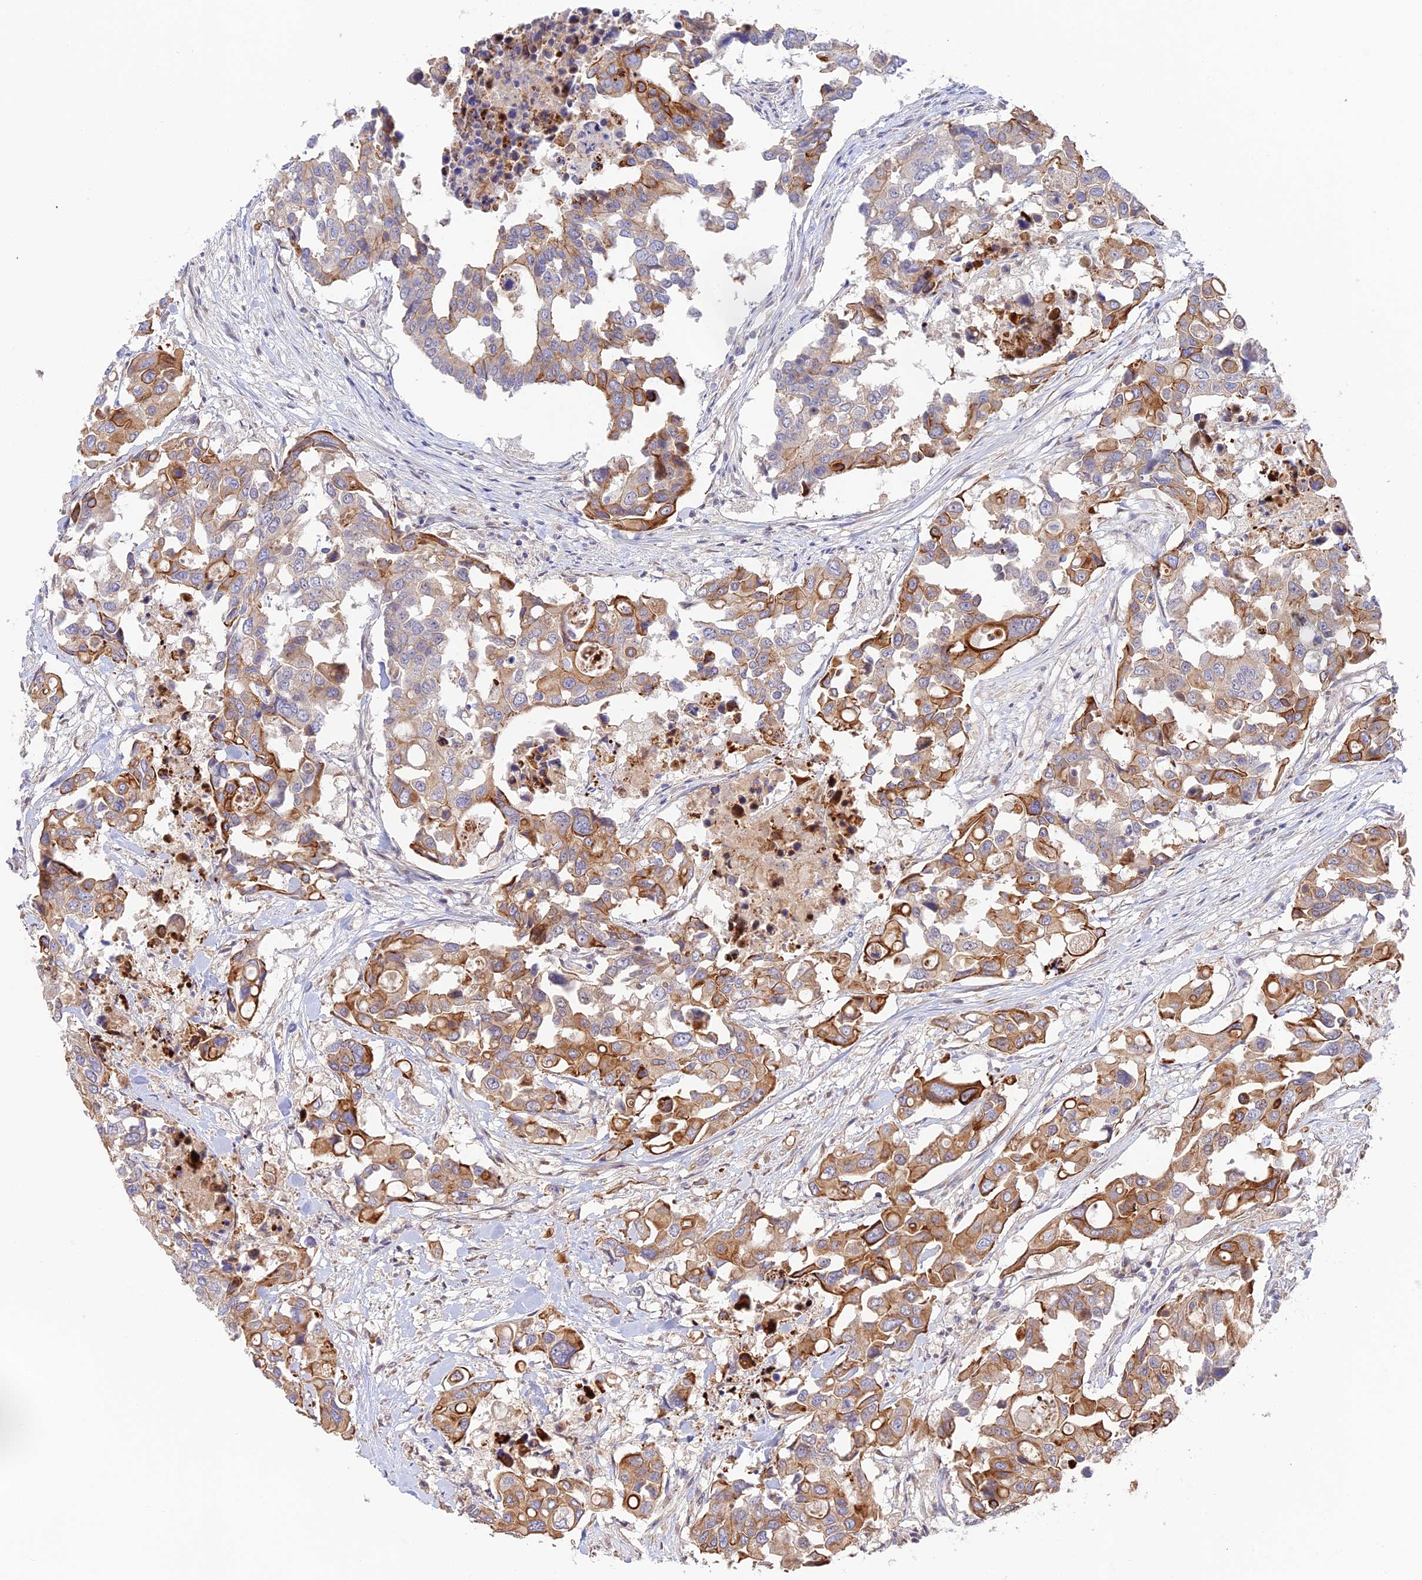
{"staining": {"intensity": "moderate", "quantity": ">75%", "location": "cytoplasmic/membranous"}, "tissue": "colorectal cancer", "cell_type": "Tumor cells", "image_type": "cancer", "snomed": [{"axis": "morphology", "description": "Adenocarcinoma, NOS"}, {"axis": "topography", "description": "Colon"}], "caption": "Tumor cells exhibit moderate cytoplasmic/membranous staining in approximately >75% of cells in colorectal cancer.", "gene": "CAMSAP3", "patient": {"sex": "male", "age": 77}}